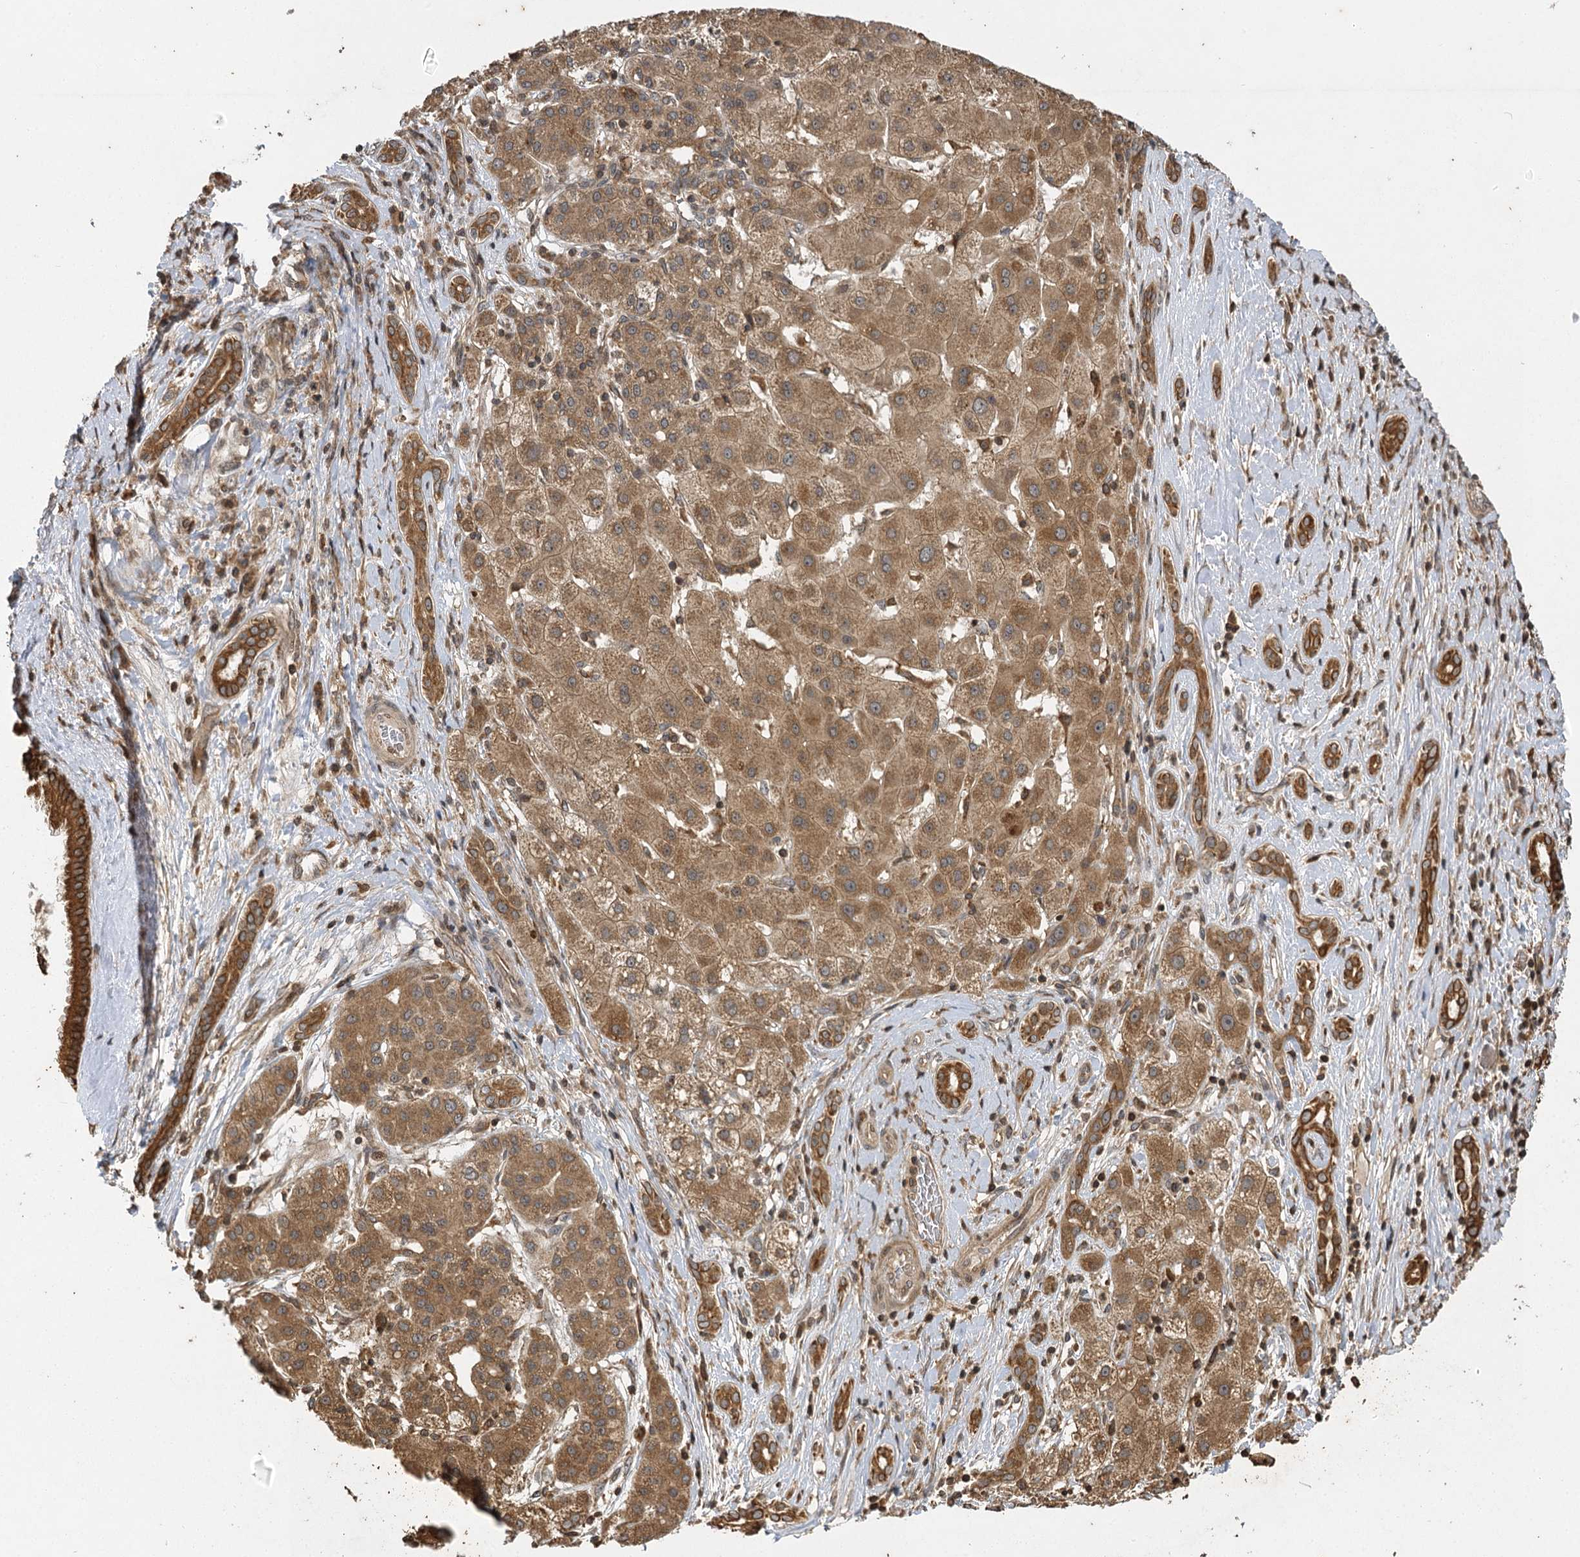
{"staining": {"intensity": "moderate", "quantity": ">75%", "location": "cytoplasmic/membranous"}, "tissue": "liver cancer", "cell_type": "Tumor cells", "image_type": "cancer", "snomed": [{"axis": "morphology", "description": "Carcinoma, Hepatocellular, NOS"}, {"axis": "topography", "description": "Liver"}], "caption": "Immunohistochemical staining of liver cancer (hepatocellular carcinoma) reveals medium levels of moderate cytoplasmic/membranous protein positivity in about >75% of tumor cells. The staining was performed using DAB (3,3'-diaminobenzidine), with brown indicating positive protein expression. Nuclei are stained blue with hematoxylin.", "gene": "IL11RA", "patient": {"sex": "male", "age": 65}}